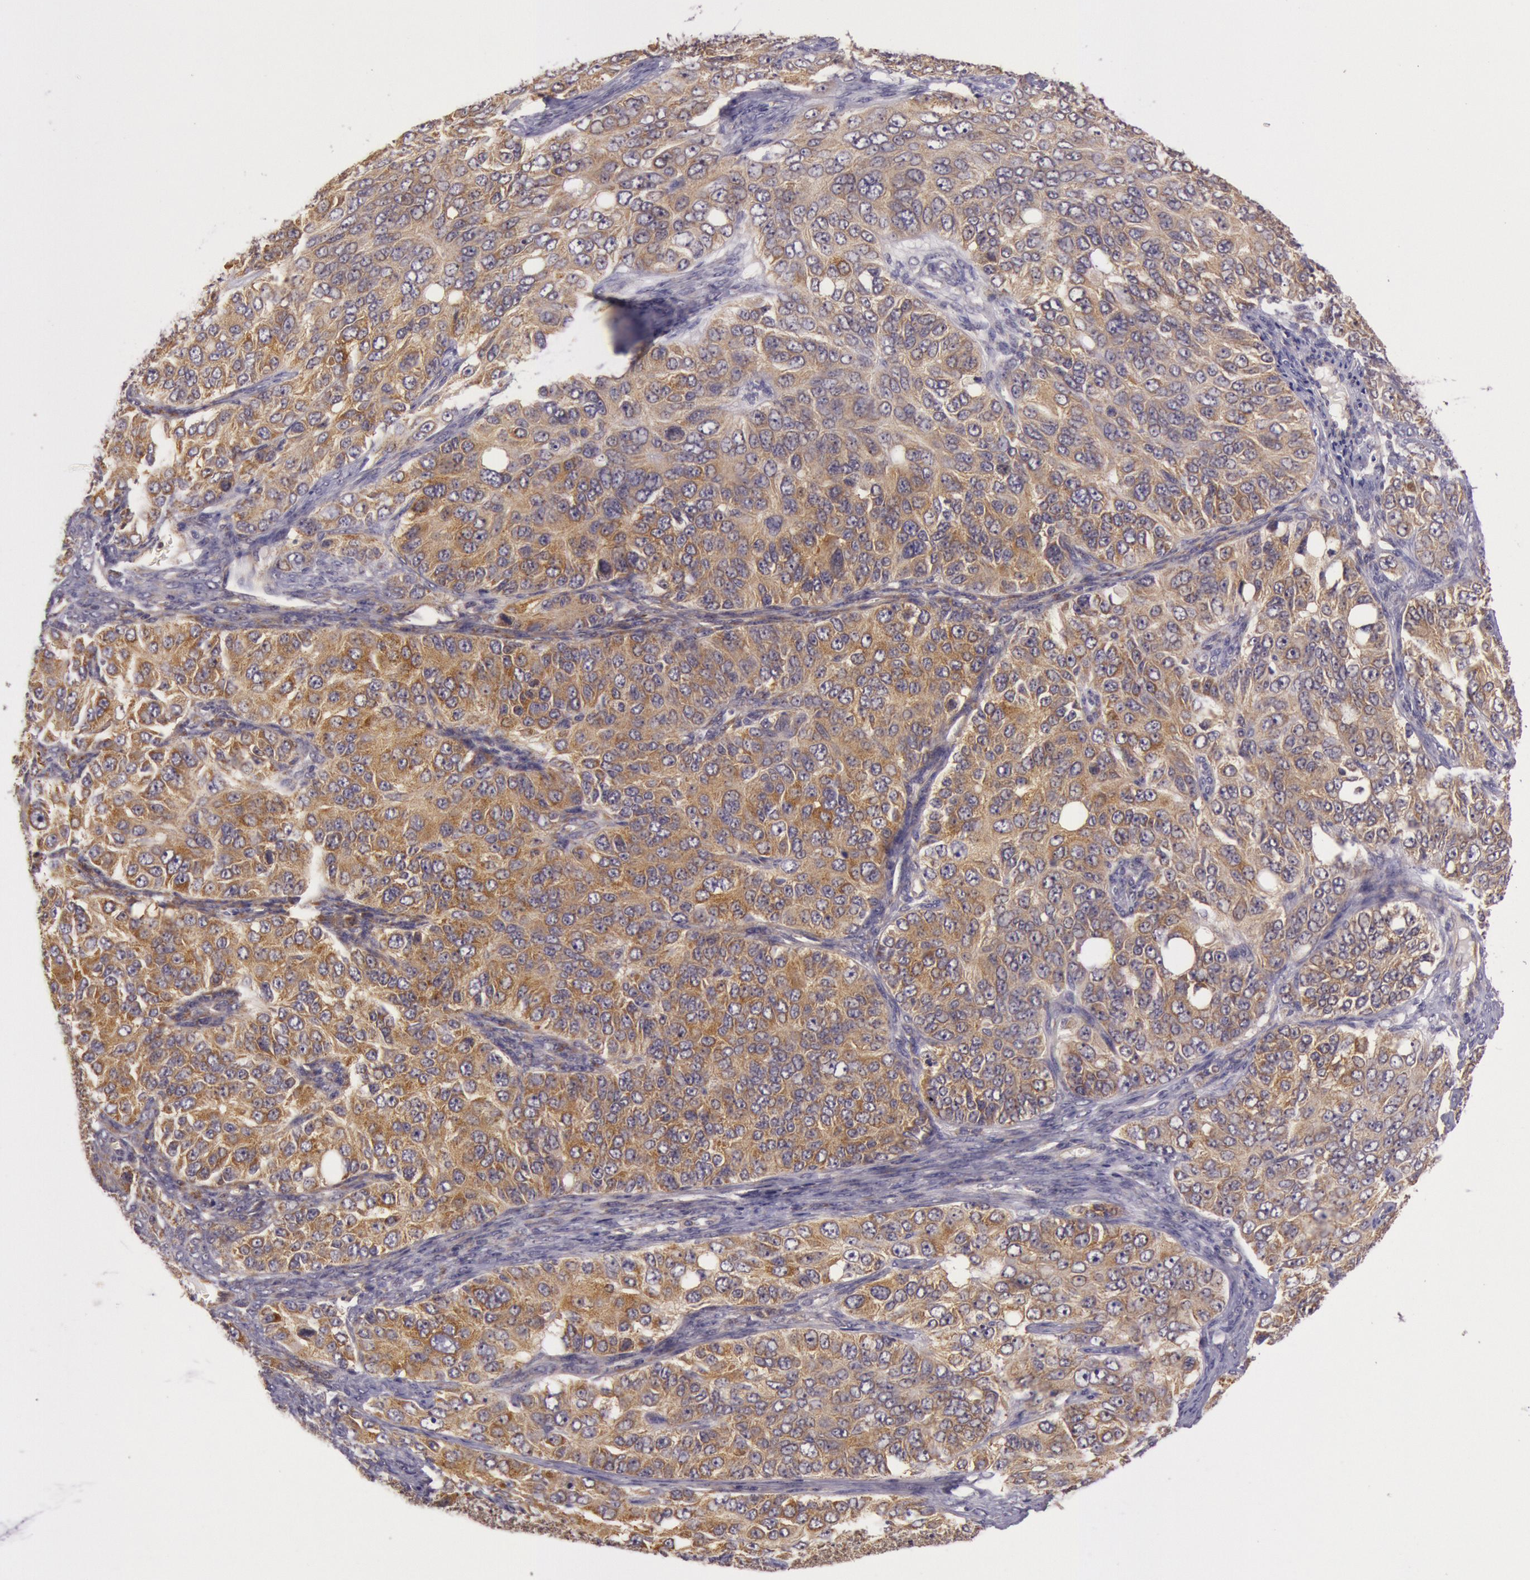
{"staining": {"intensity": "moderate", "quantity": ">75%", "location": "cytoplasmic/membranous"}, "tissue": "ovarian cancer", "cell_type": "Tumor cells", "image_type": "cancer", "snomed": [{"axis": "morphology", "description": "Carcinoma, endometroid"}, {"axis": "topography", "description": "Ovary"}], "caption": "Immunohistochemistry (IHC) (DAB (3,3'-diaminobenzidine)) staining of human endometroid carcinoma (ovarian) shows moderate cytoplasmic/membranous protein expression in approximately >75% of tumor cells.", "gene": "CDK16", "patient": {"sex": "female", "age": 51}}